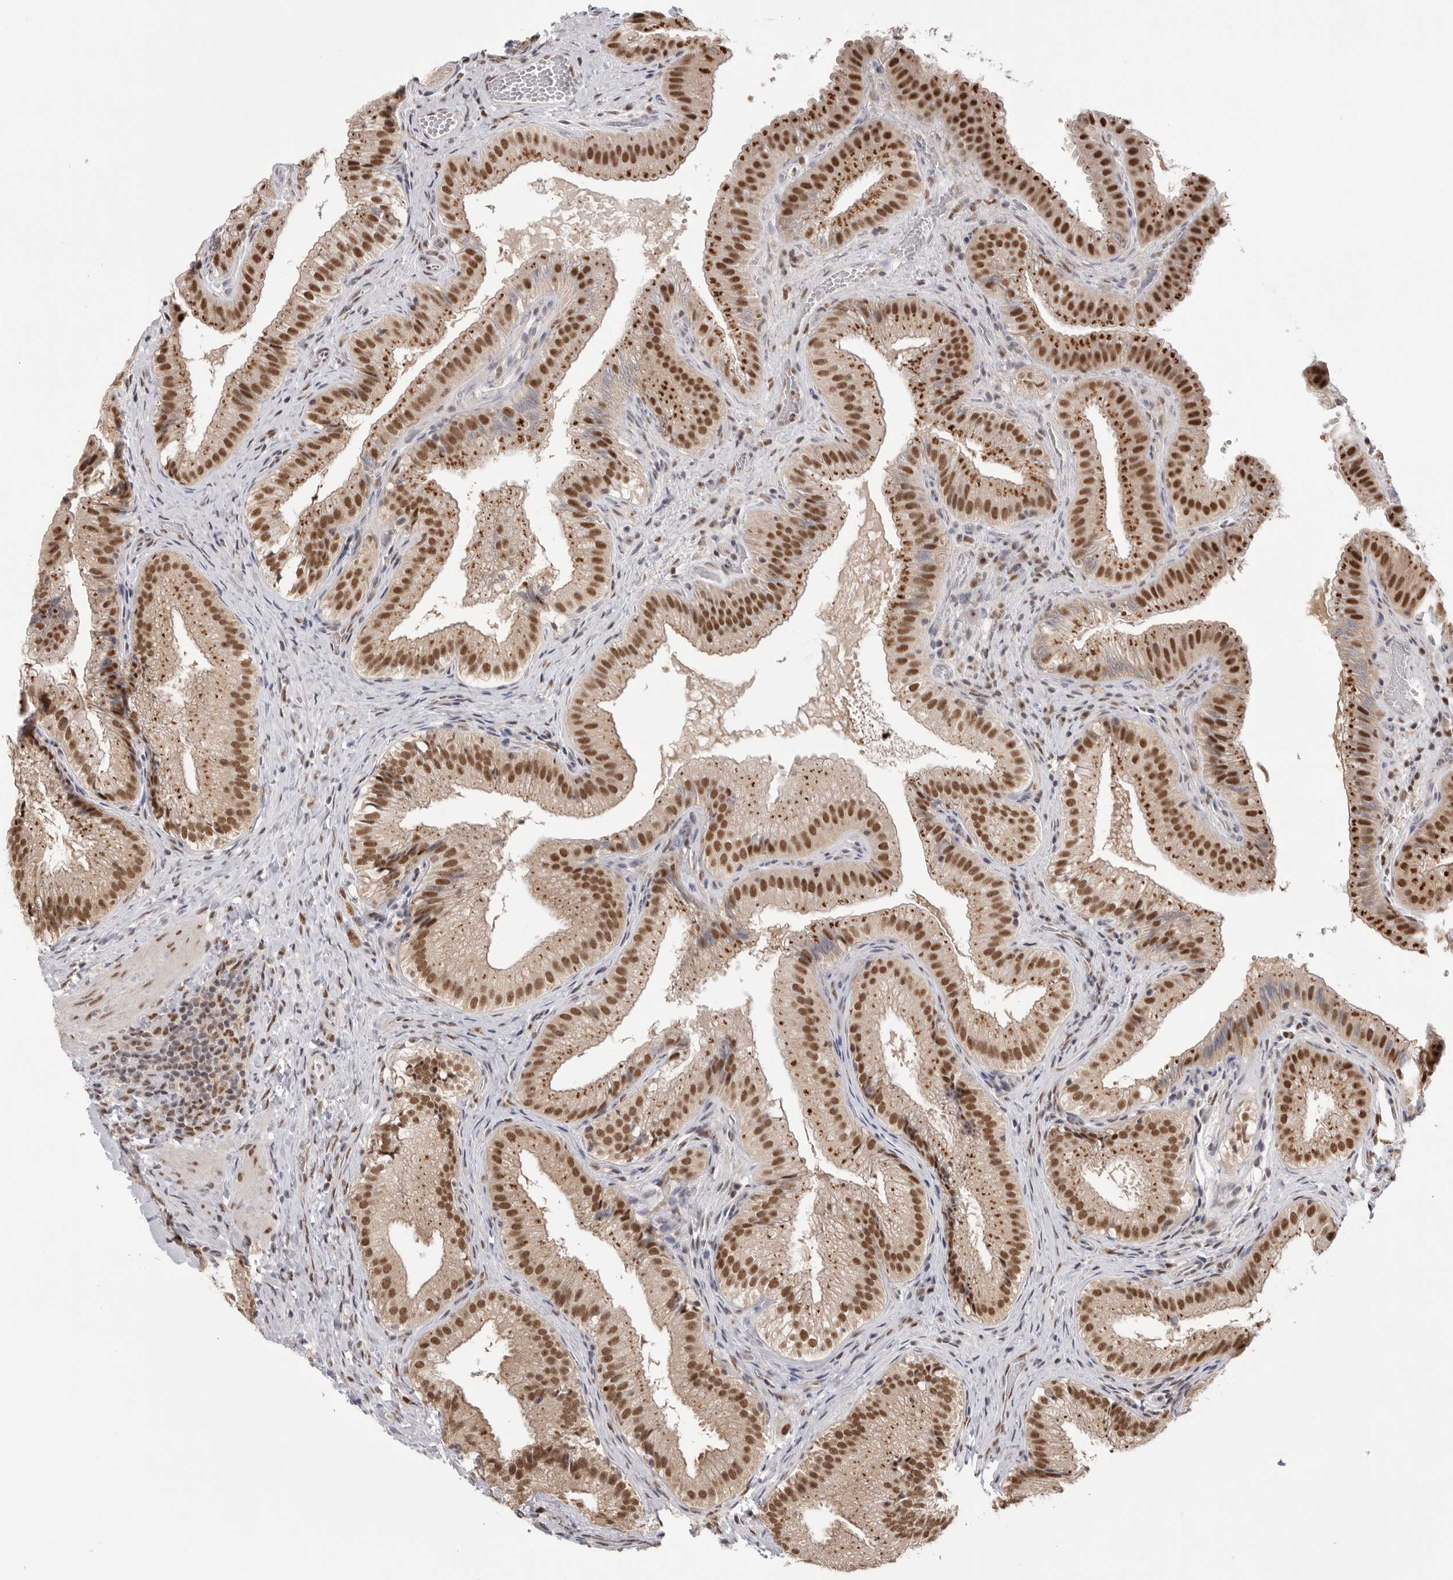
{"staining": {"intensity": "strong", "quantity": ">75%", "location": "nuclear"}, "tissue": "gallbladder", "cell_type": "Glandular cells", "image_type": "normal", "snomed": [{"axis": "morphology", "description": "Normal tissue, NOS"}, {"axis": "topography", "description": "Gallbladder"}], "caption": "IHC of normal human gallbladder reveals high levels of strong nuclear expression in about >75% of glandular cells. Using DAB (brown) and hematoxylin (blue) stains, captured at high magnification using brightfield microscopy.", "gene": "BCLAF3", "patient": {"sex": "female", "age": 30}}